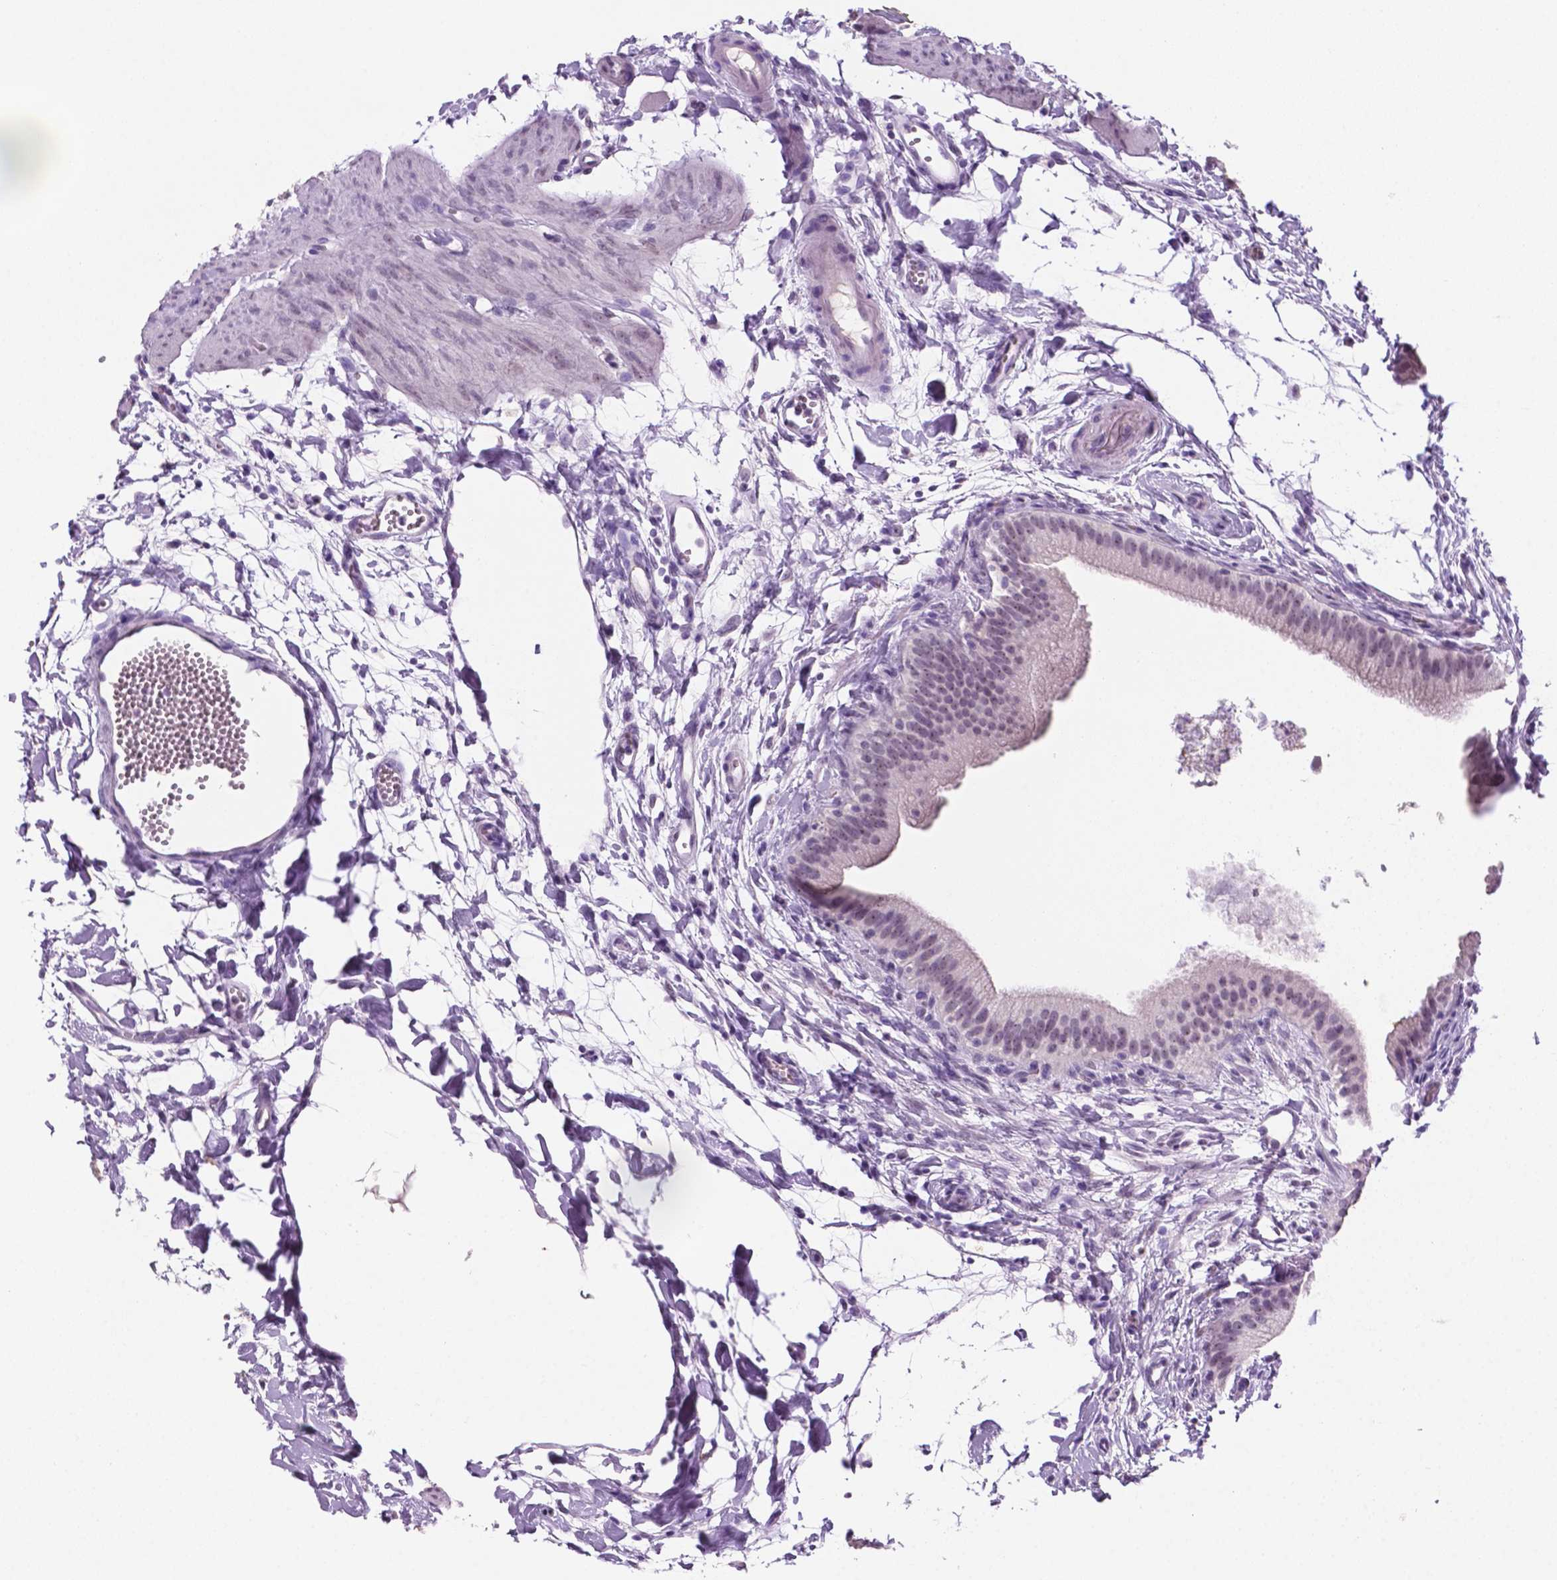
{"staining": {"intensity": "weak", "quantity": "25%-75%", "location": "nuclear"}, "tissue": "gallbladder", "cell_type": "Glandular cells", "image_type": "normal", "snomed": [{"axis": "morphology", "description": "Normal tissue, NOS"}, {"axis": "topography", "description": "Gallbladder"}], "caption": "The image demonstrates staining of normal gallbladder, revealing weak nuclear protein staining (brown color) within glandular cells. (Brightfield microscopy of DAB IHC at high magnification).", "gene": "C18orf21", "patient": {"sex": "female", "age": 63}}